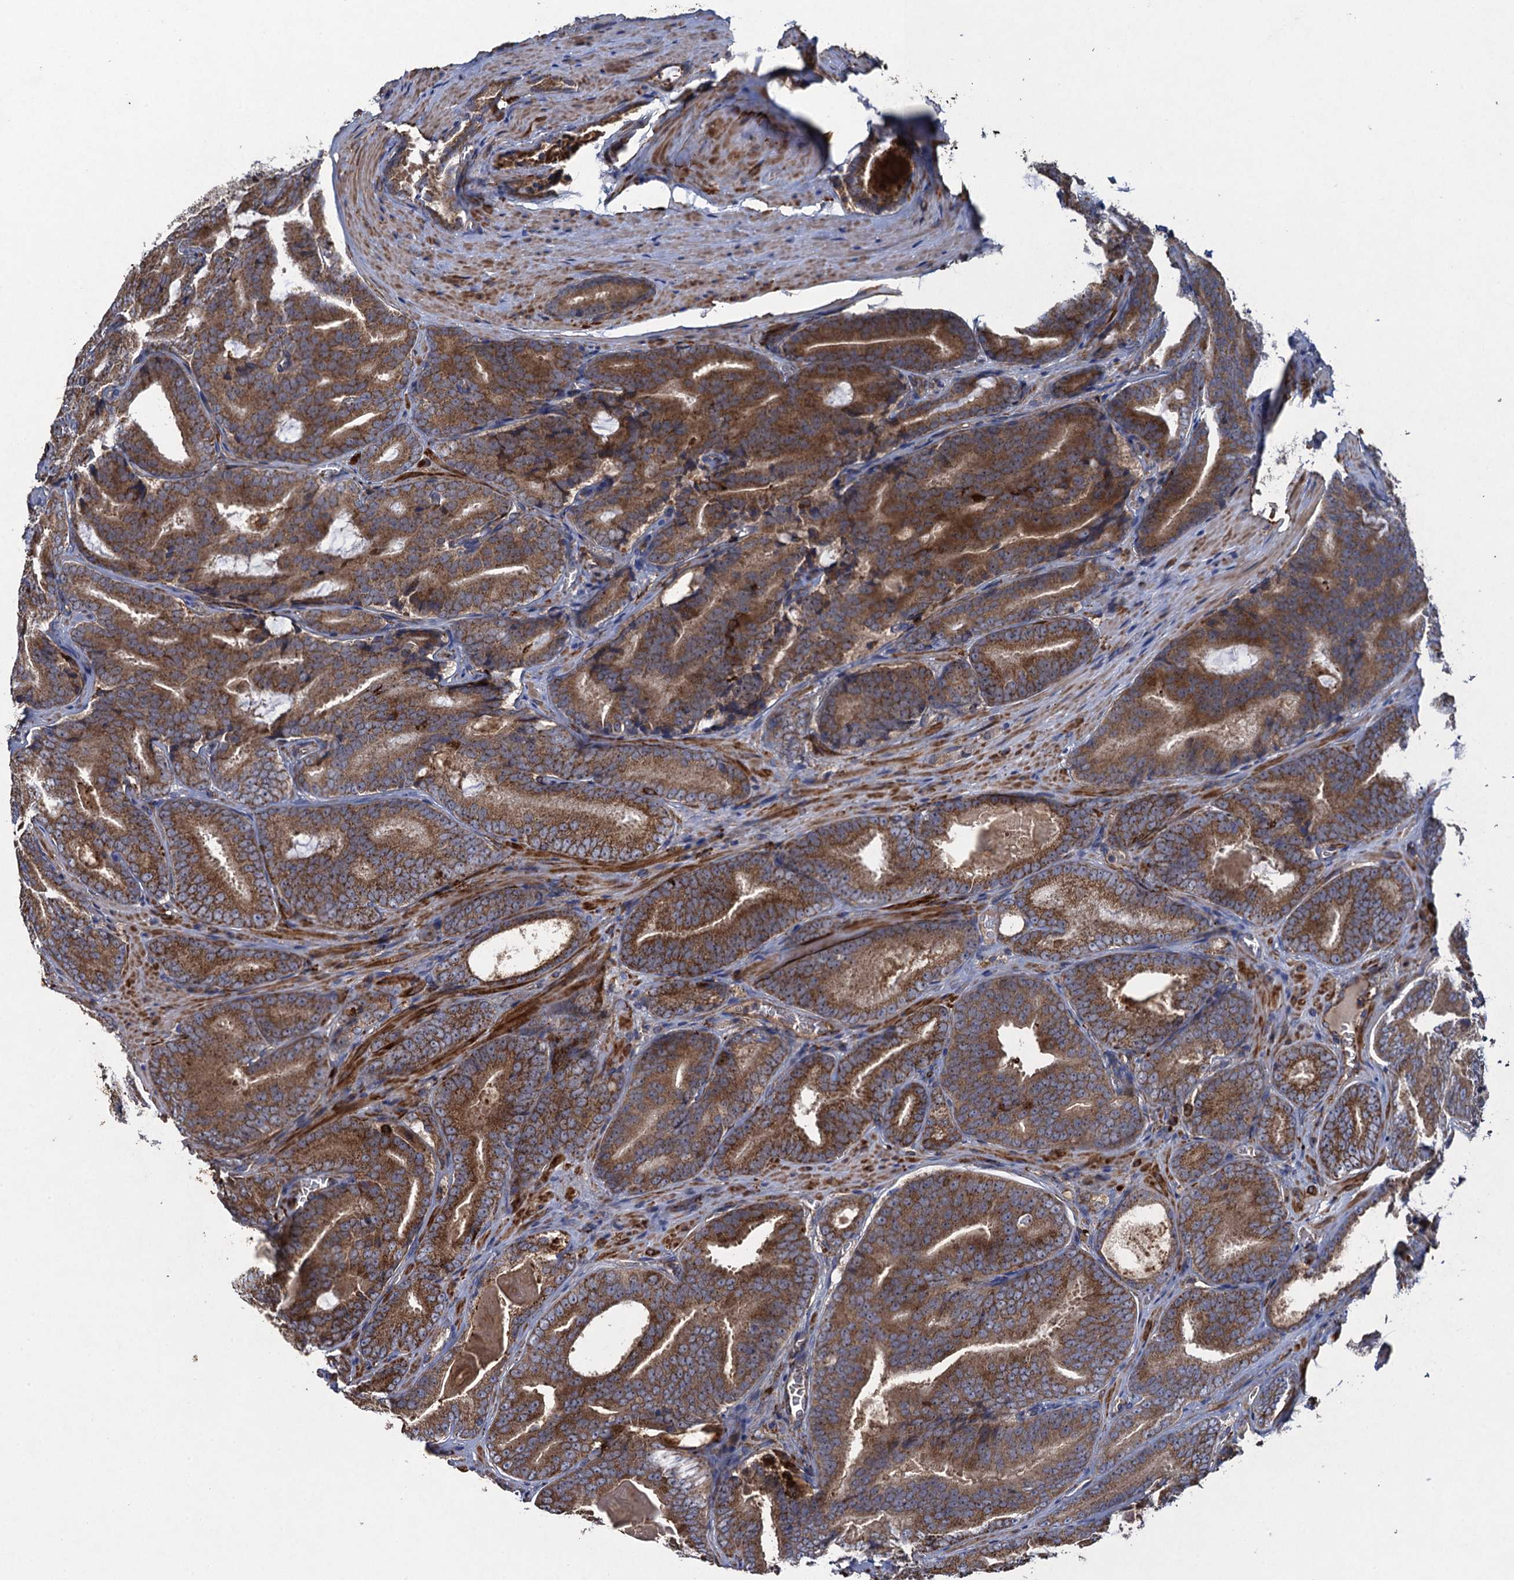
{"staining": {"intensity": "moderate", "quantity": ">75%", "location": "cytoplasmic/membranous"}, "tissue": "prostate cancer", "cell_type": "Tumor cells", "image_type": "cancer", "snomed": [{"axis": "morphology", "description": "Adenocarcinoma, High grade"}, {"axis": "topography", "description": "Prostate"}], "caption": "This is a micrograph of IHC staining of prostate cancer, which shows moderate positivity in the cytoplasmic/membranous of tumor cells.", "gene": "TXNDC11", "patient": {"sex": "male", "age": 66}}